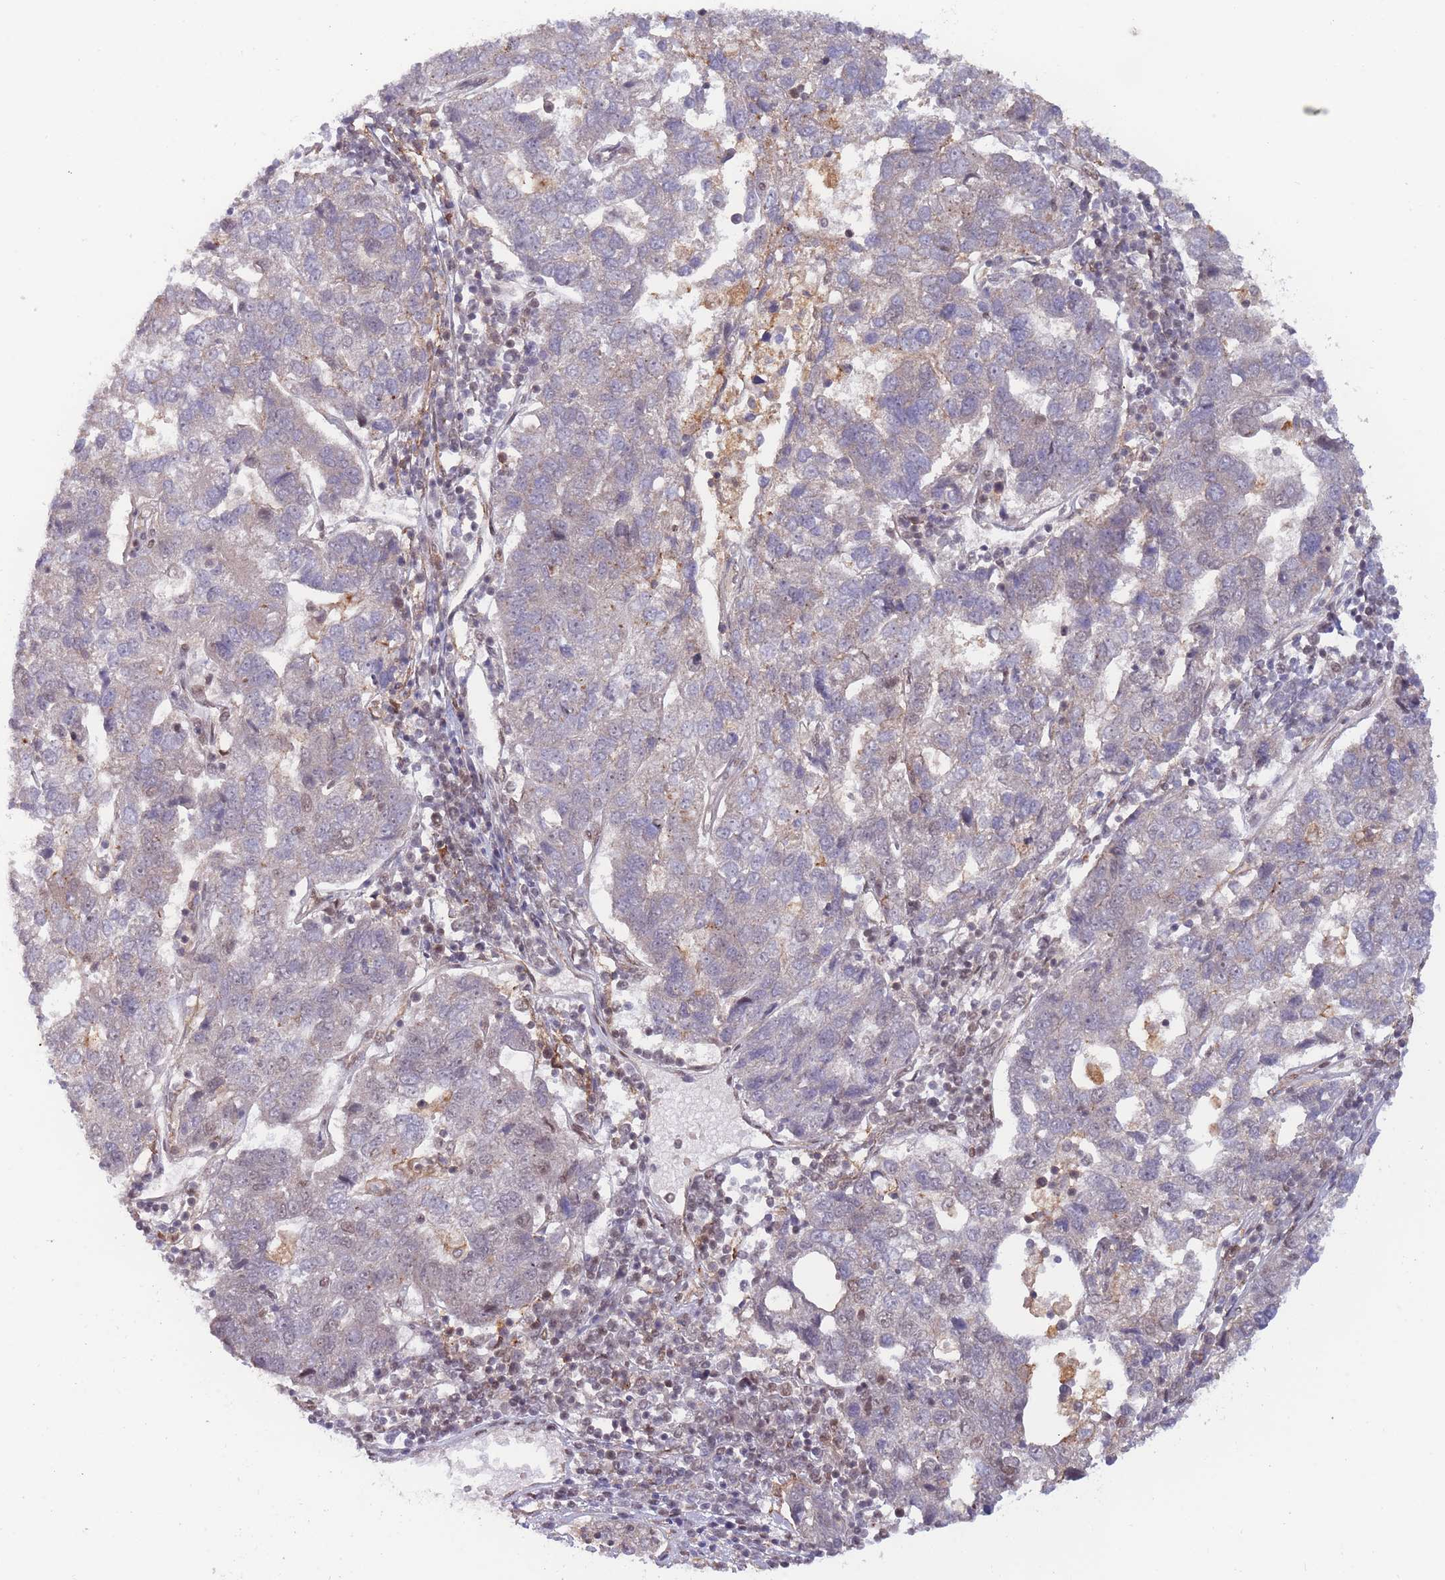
{"staining": {"intensity": "weak", "quantity": "<25%", "location": "nuclear"}, "tissue": "pancreatic cancer", "cell_type": "Tumor cells", "image_type": "cancer", "snomed": [{"axis": "morphology", "description": "Adenocarcinoma, NOS"}, {"axis": "topography", "description": "Pancreas"}], "caption": "Immunohistochemical staining of pancreatic cancer (adenocarcinoma) reveals no significant expression in tumor cells.", "gene": "BOD1L1", "patient": {"sex": "female", "age": 61}}